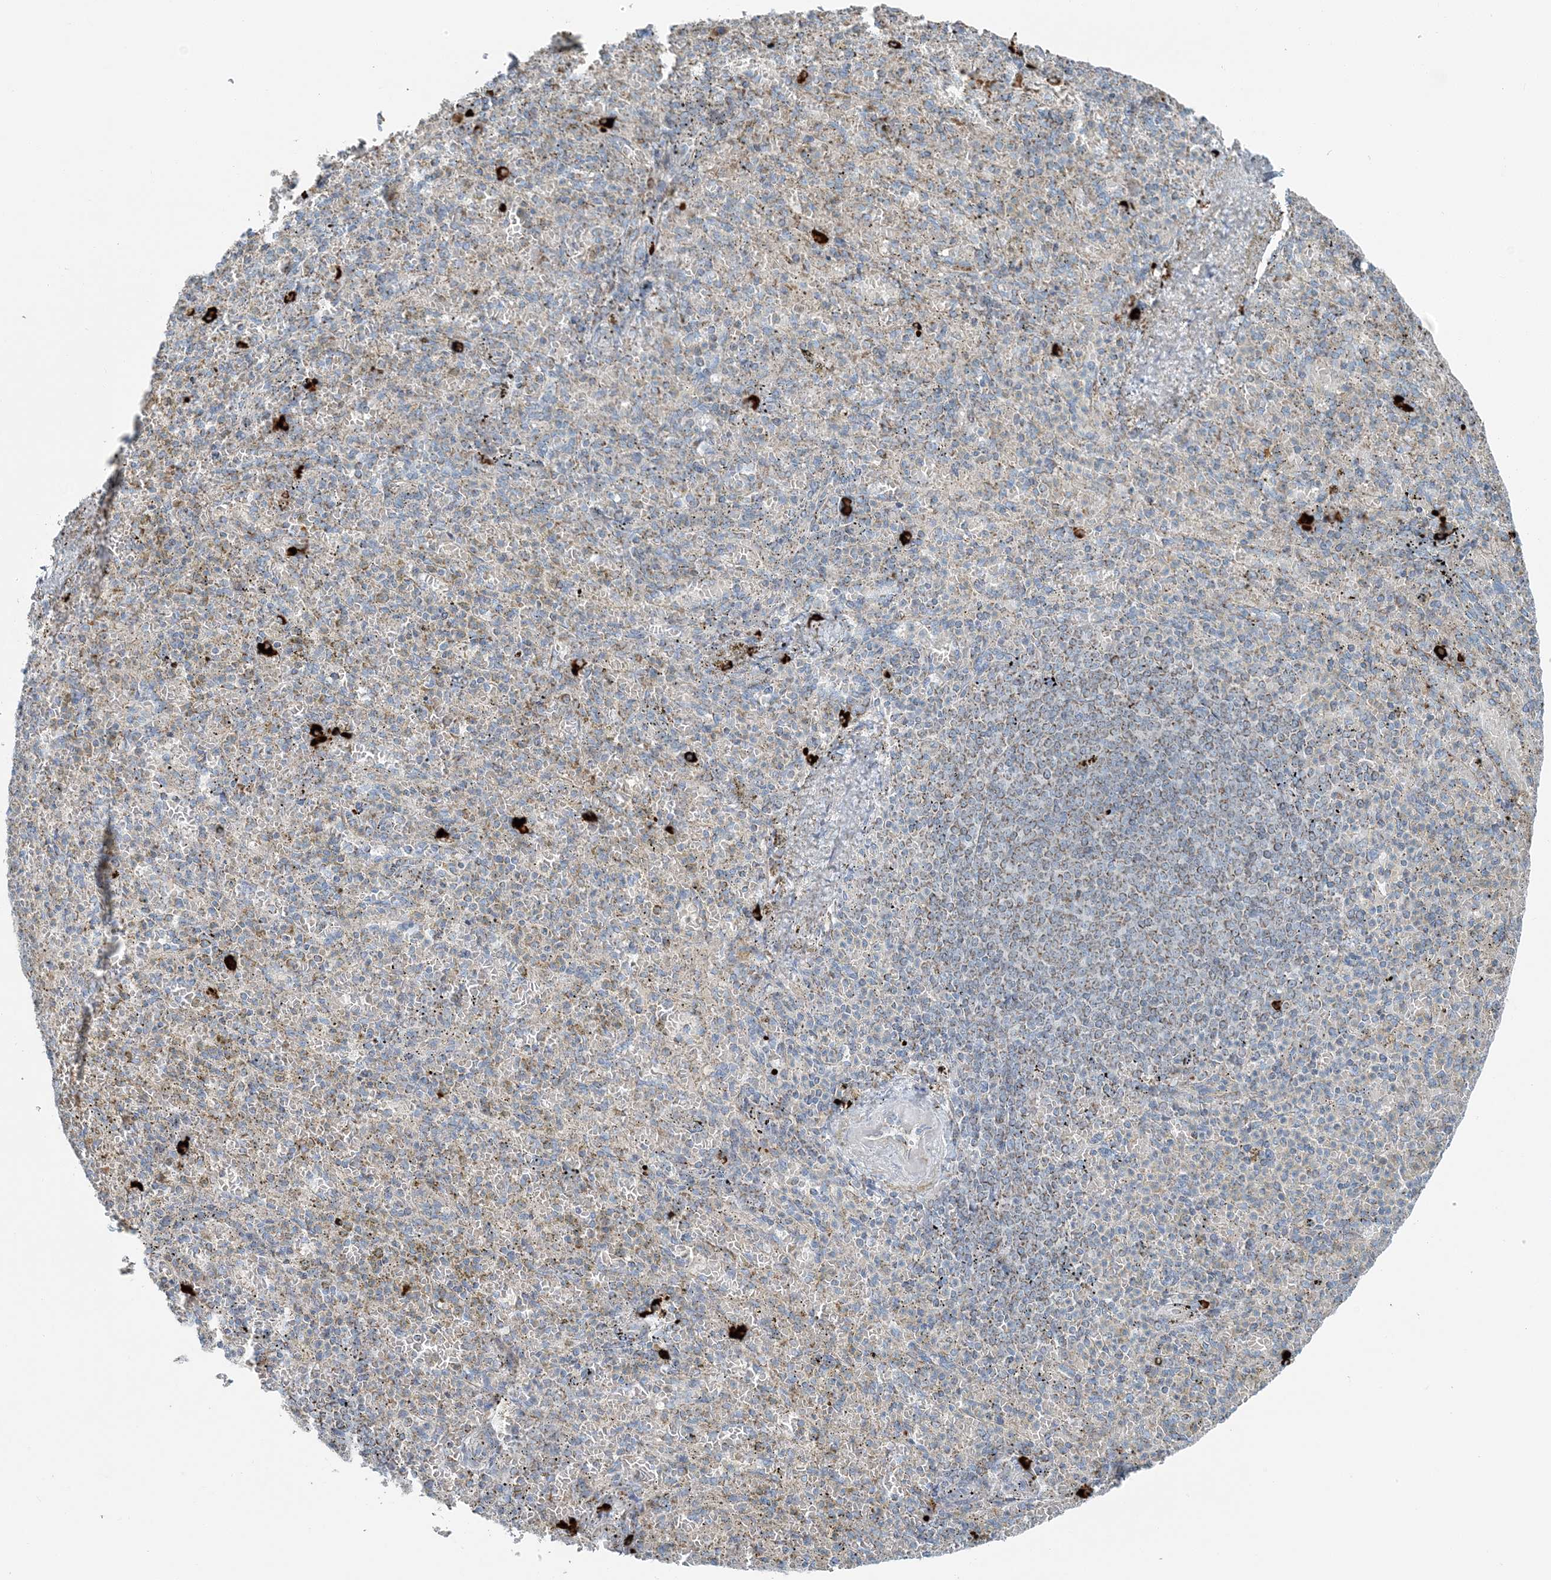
{"staining": {"intensity": "weak", "quantity": "25%-75%", "location": "cytoplasmic/membranous"}, "tissue": "spleen", "cell_type": "Cells in red pulp", "image_type": "normal", "snomed": [{"axis": "morphology", "description": "Normal tissue, NOS"}, {"axis": "topography", "description": "Spleen"}], "caption": "Immunohistochemistry of normal human spleen reveals low levels of weak cytoplasmic/membranous positivity in about 25%-75% of cells in red pulp.", "gene": "SLC22A16", "patient": {"sex": "female", "age": 74}}